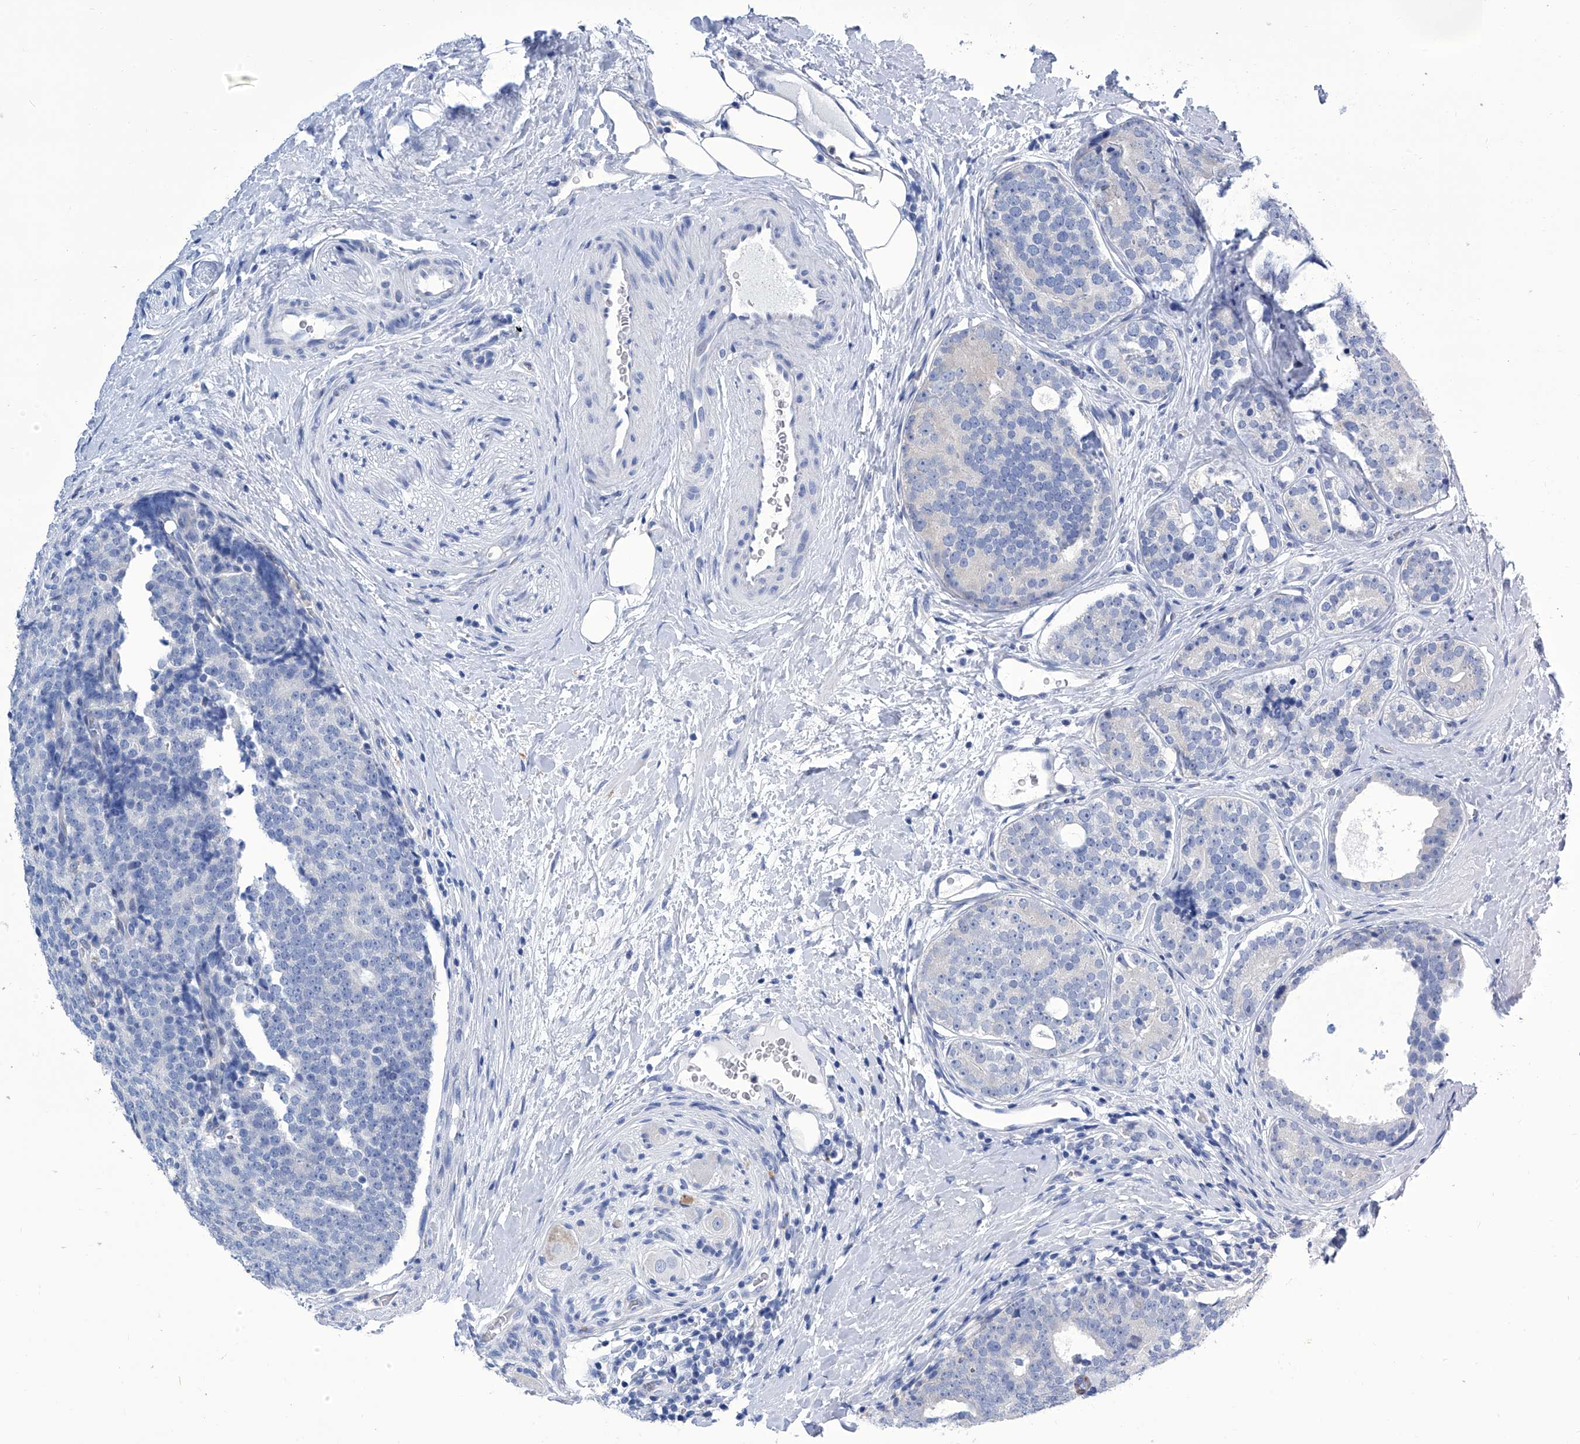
{"staining": {"intensity": "negative", "quantity": "none", "location": "none"}, "tissue": "prostate cancer", "cell_type": "Tumor cells", "image_type": "cancer", "snomed": [{"axis": "morphology", "description": "Adenocarcinoma, High grade"}, {"axis": "topography", "description": "Prostate"}], "caption": "Immunohistochemical staining of human prostate cancer demonstrates no significant expression in tumor cells.", "gene": "IMPA2", "patient": {"sex": "male", "age": 56}}